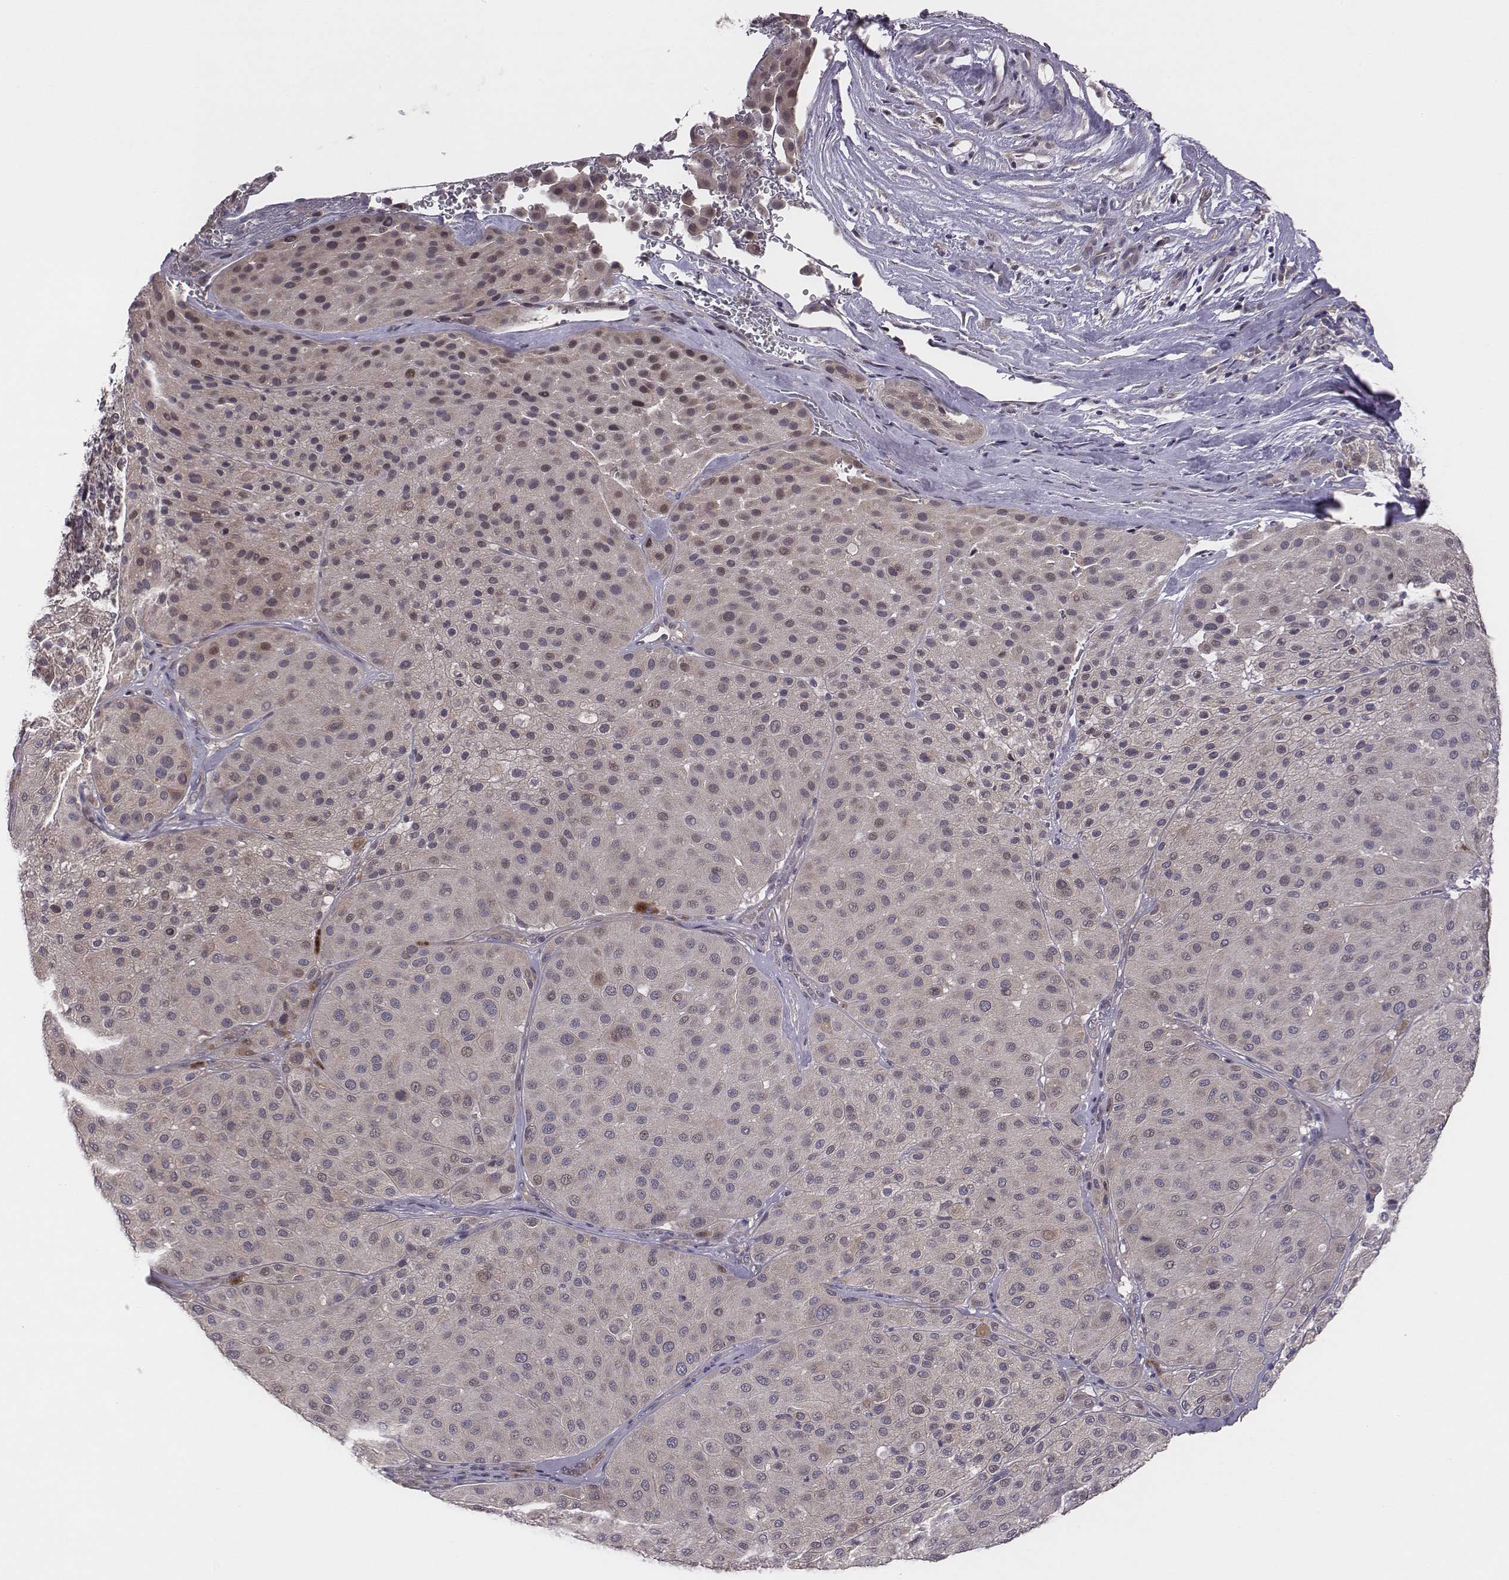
{"staining": {"intensity": "weak", "quantity": "<25%", "location": "cytoplasmic/membranous"}, "tissue": "melanoma", "cell_type": "Tumor cells", "image_type": "cancer", "snomed": [{"axis": "morphology", "description": "Malignant melanoma, Metastatic site"}, {"axis": "topography", "description": "Smooth muscle"}], "caption": "Tumor cells show no significant staining in malignant melanoma (metastatic site).", "gene": "SMURF2", "patient": {"sex": "male", "age": 41}}